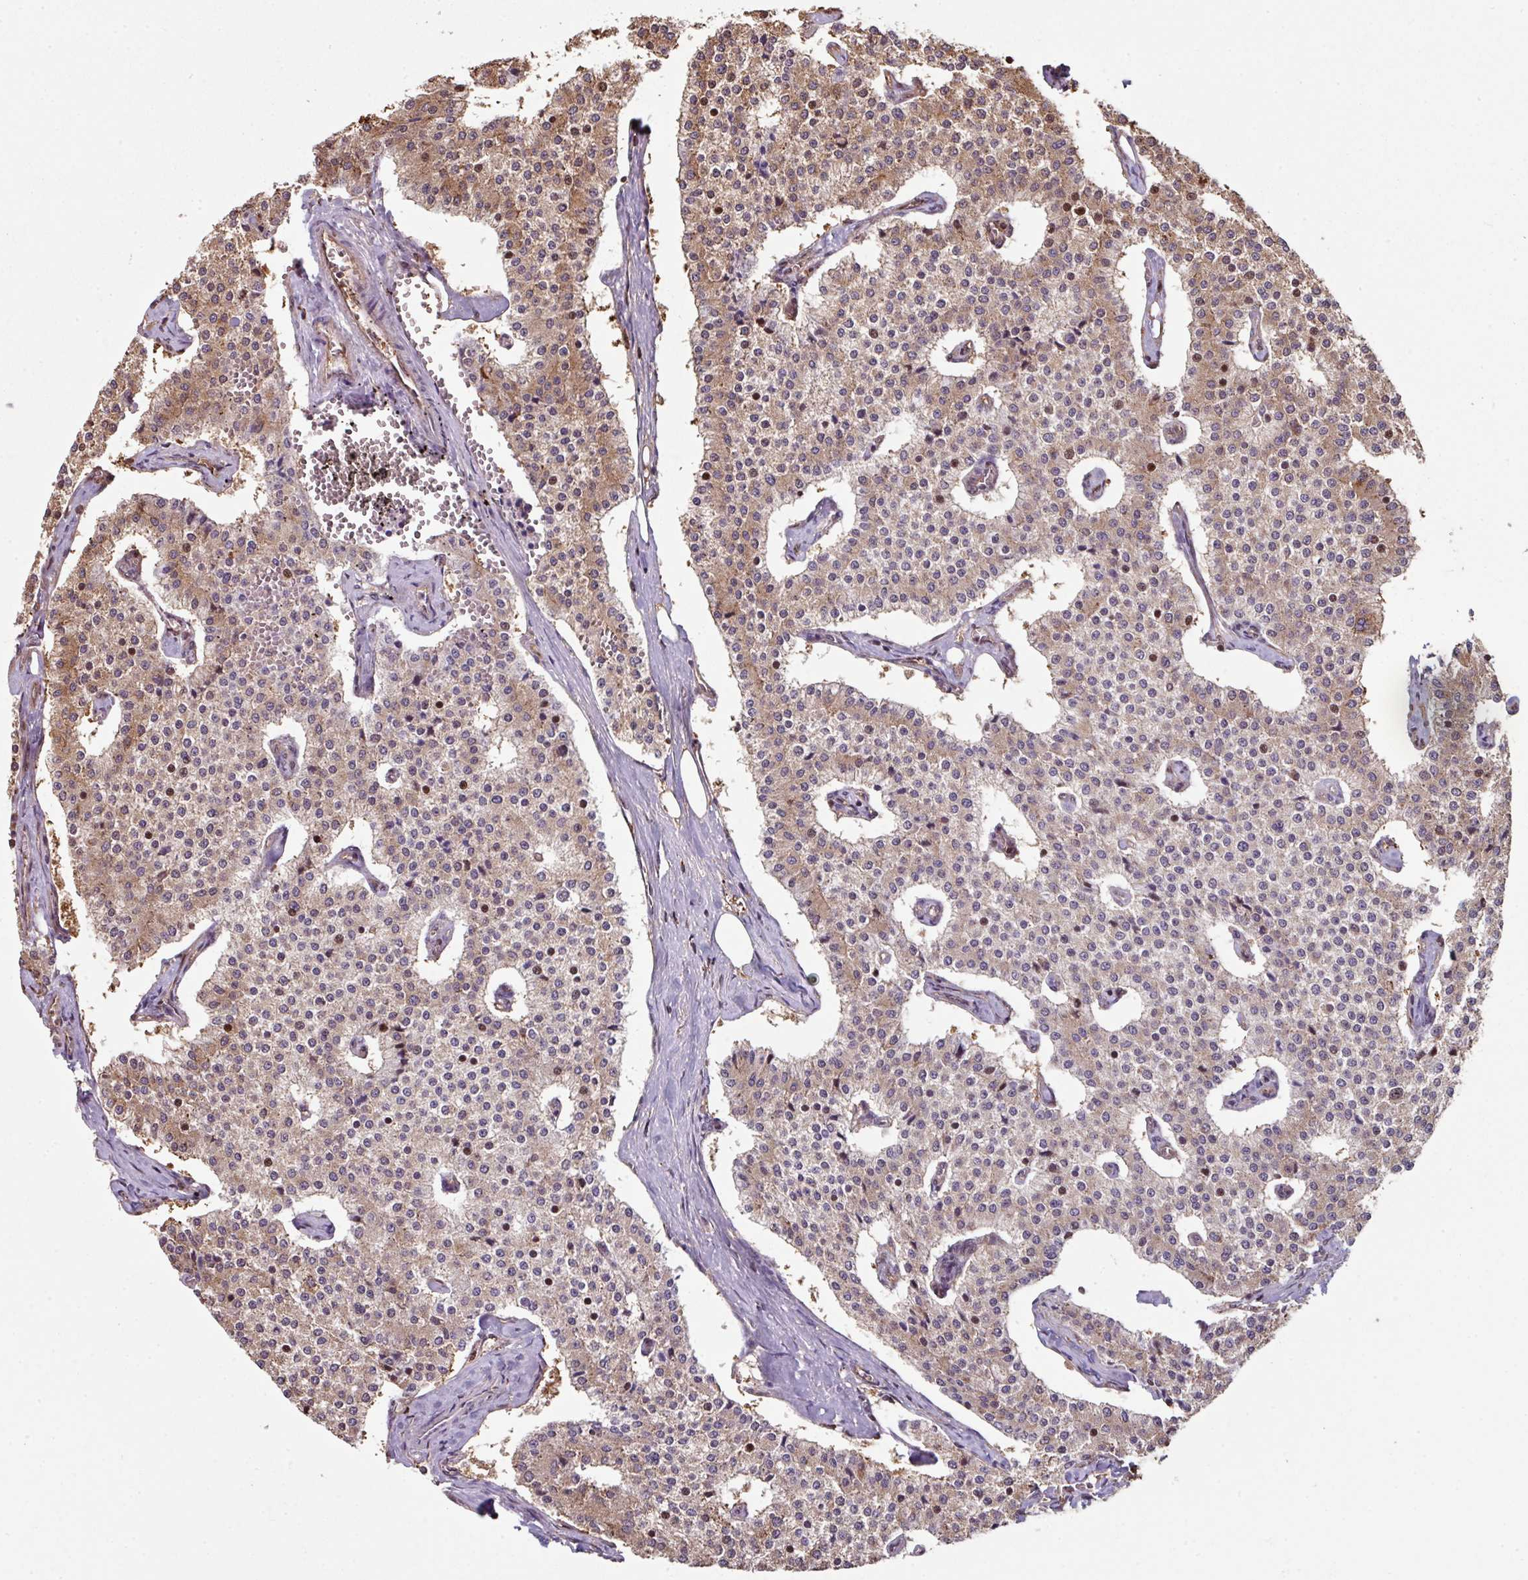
{"staining": {"intensity": "weak", "quantity": "25%-75%", "location": "cytoplasmic/membranous"}, "tissue": "carcinoid", "cell_type": "Tumor cells", "image_type": "cancer", "snomed": [{"axis": "morphology", "description": "Carcinoid, malignant, NOS"}, {"axis": "topography", "description": "Colon"}], "caption": "Carcinoid (malignant) was stained to show a protein in brown. There is low levels of weak cytoplasmic/membranous positivity in approximately 25%-75% of tumor cells.", "gene": "ANO9", "patient": {"sex": "female", "age": 52}}